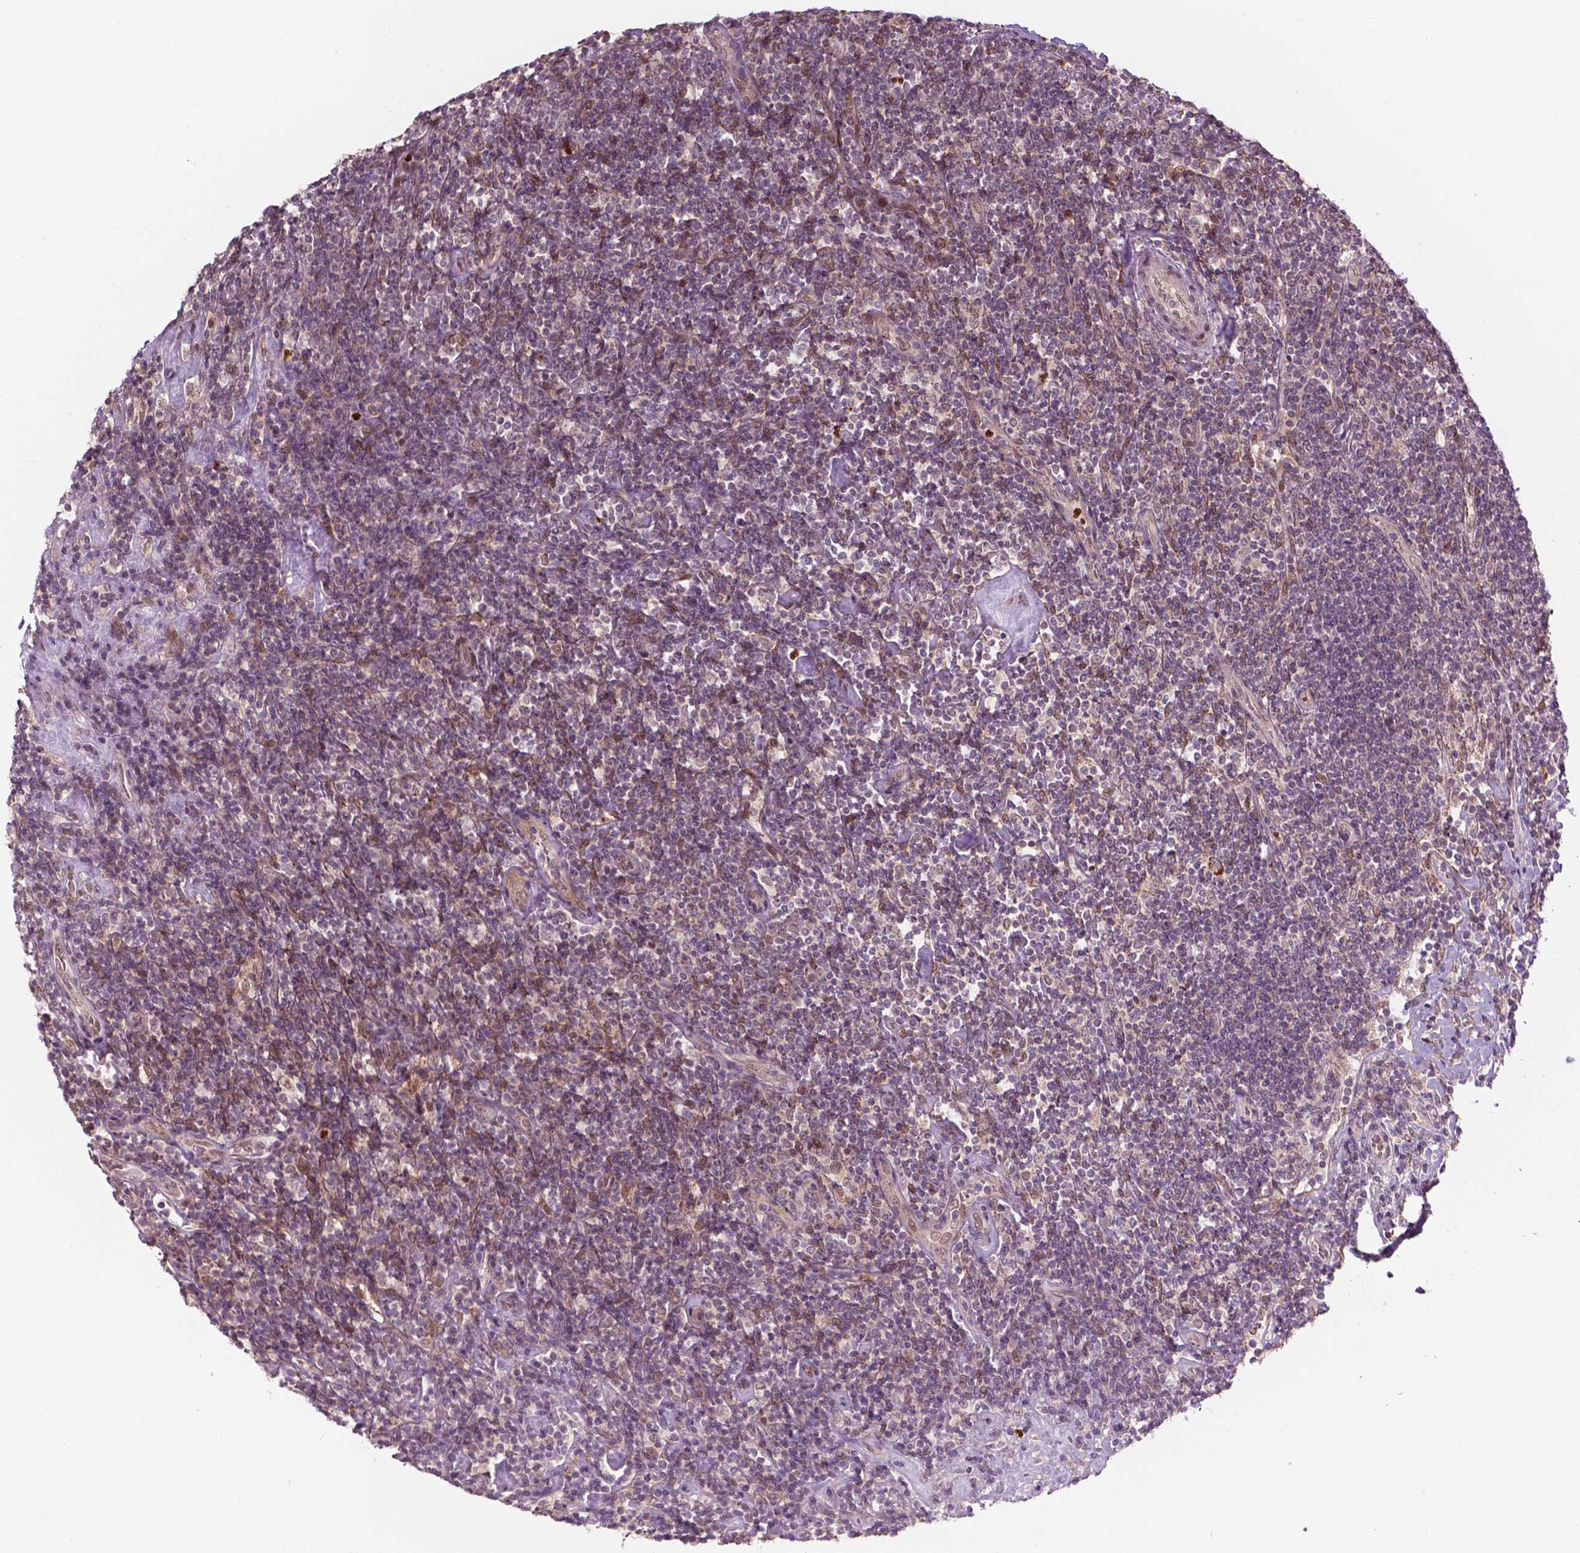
{"staining": {"intensity": "weak", "quantity": ">75%", "location": "cytoplasmic/membranous,nuclear"}, "tissue": "lymphoma", "cell_type": "Tumor cells", "image_type": "cancer", "snomed": [{"axis": "morphology", "description": "Hodgkin's disease, NOS"}, {"axis": "topography", "description": "Lymph node"}], "caption": "A micrograph of human lymphoma stained for a protein demonstrates weak cytoplasmic/membranous and nuclear brown staining in tumor cells.", "gene": "NFAT5", "patient": {"sex": "male", "age": 40}}